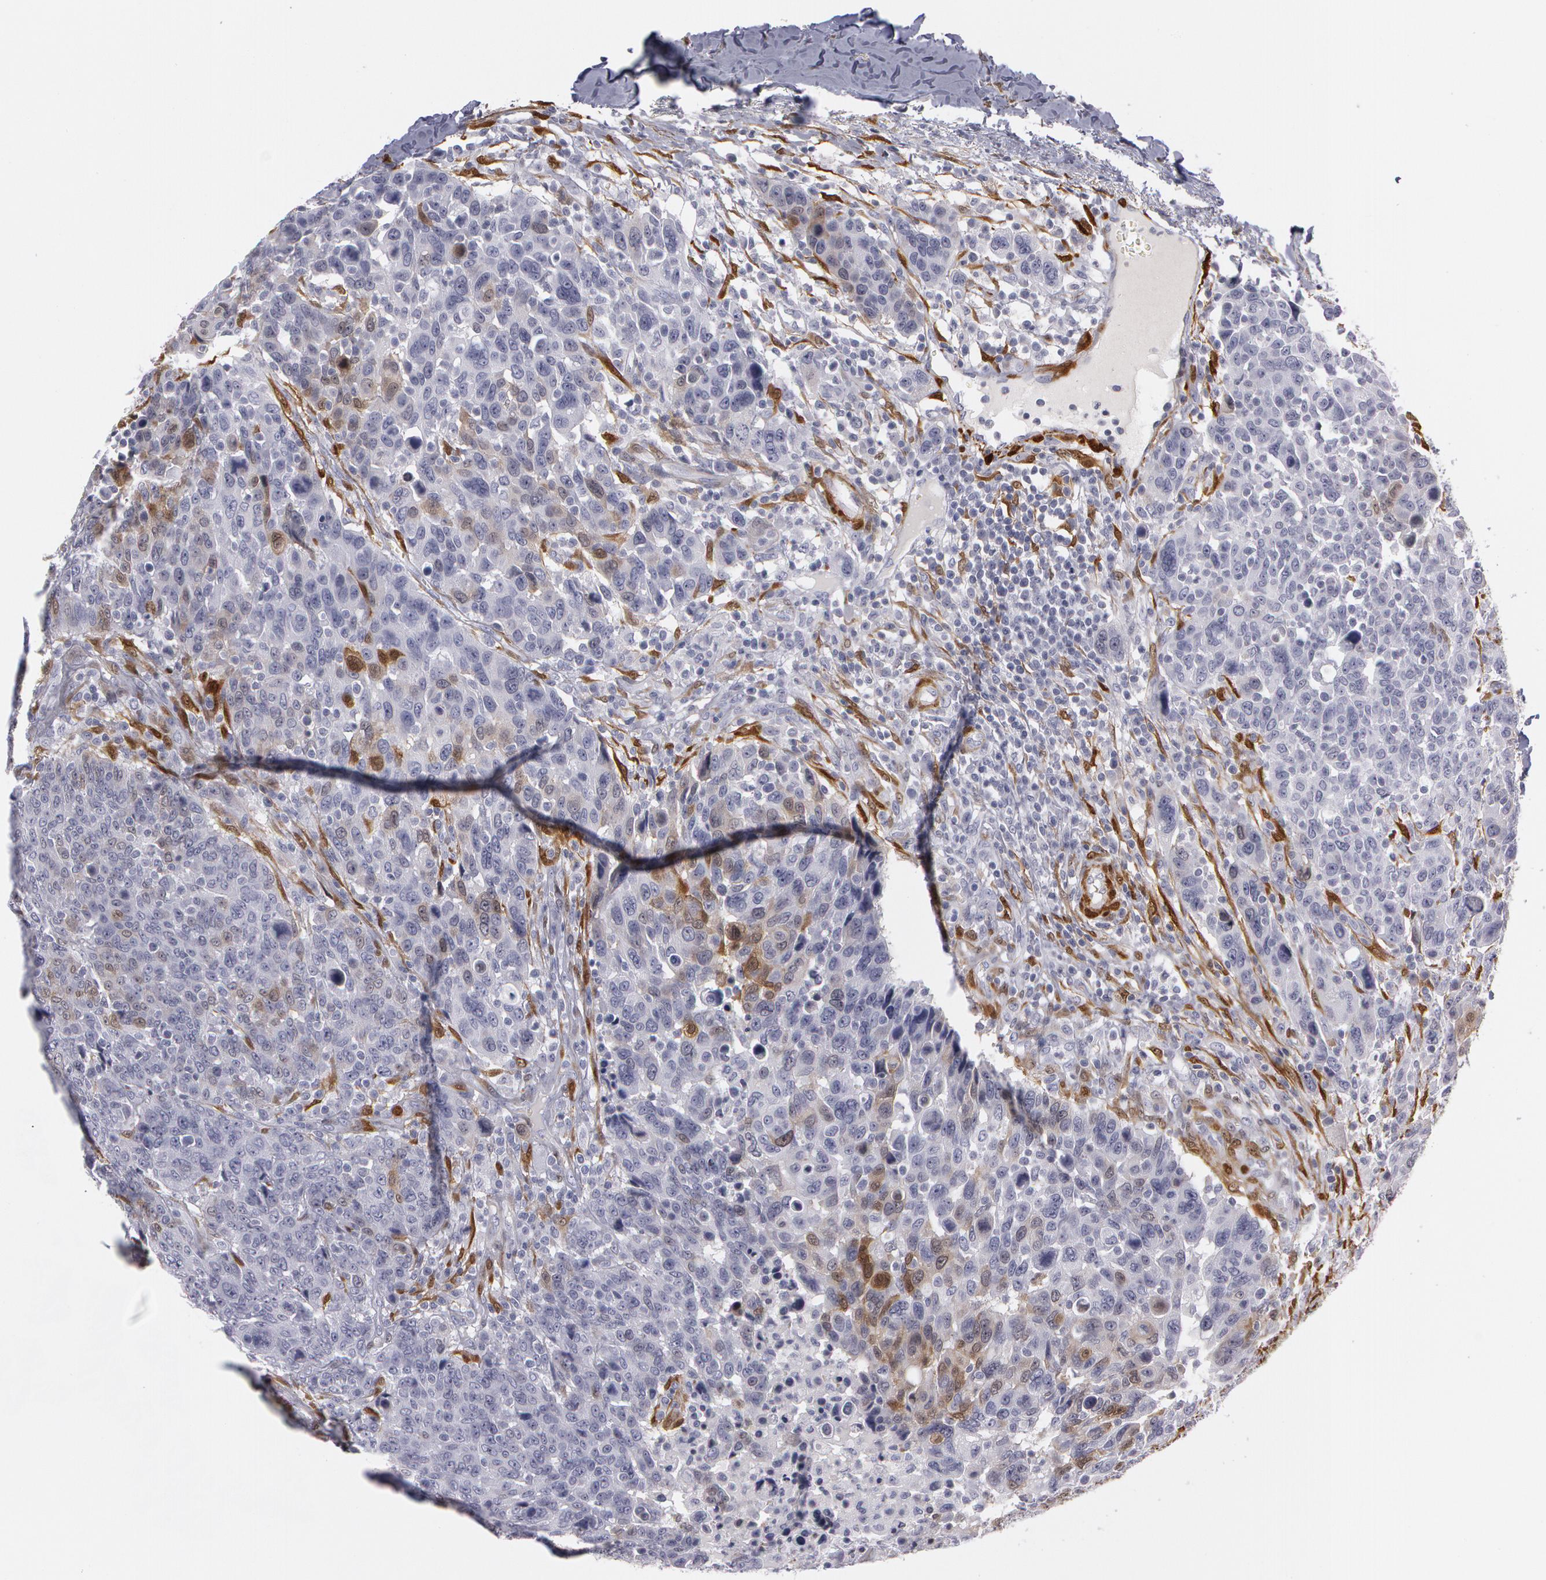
{"staining": {"intensity": "weak", "quantity": "25%-75%", "location": "cytoplasmic/membranous"}, "tissue": "breast cancer", "cell_type": "Tumor cells", "image_type": "cancer", "snomed": [{"axis": "morphology", "description": "Duct carcinoma"}, {"axis": "topography", "description": "Breast"}], "caption": "Protein staining by immunohistochemistry displays weak cytoplasmic/membranous expression in about 25%-75% of tumor cells in breast invasive ductal carcinoma. Nuclei are stained in blue.", "gene": "TAGLN", "patient": {"sex": "female", "age": 37}}